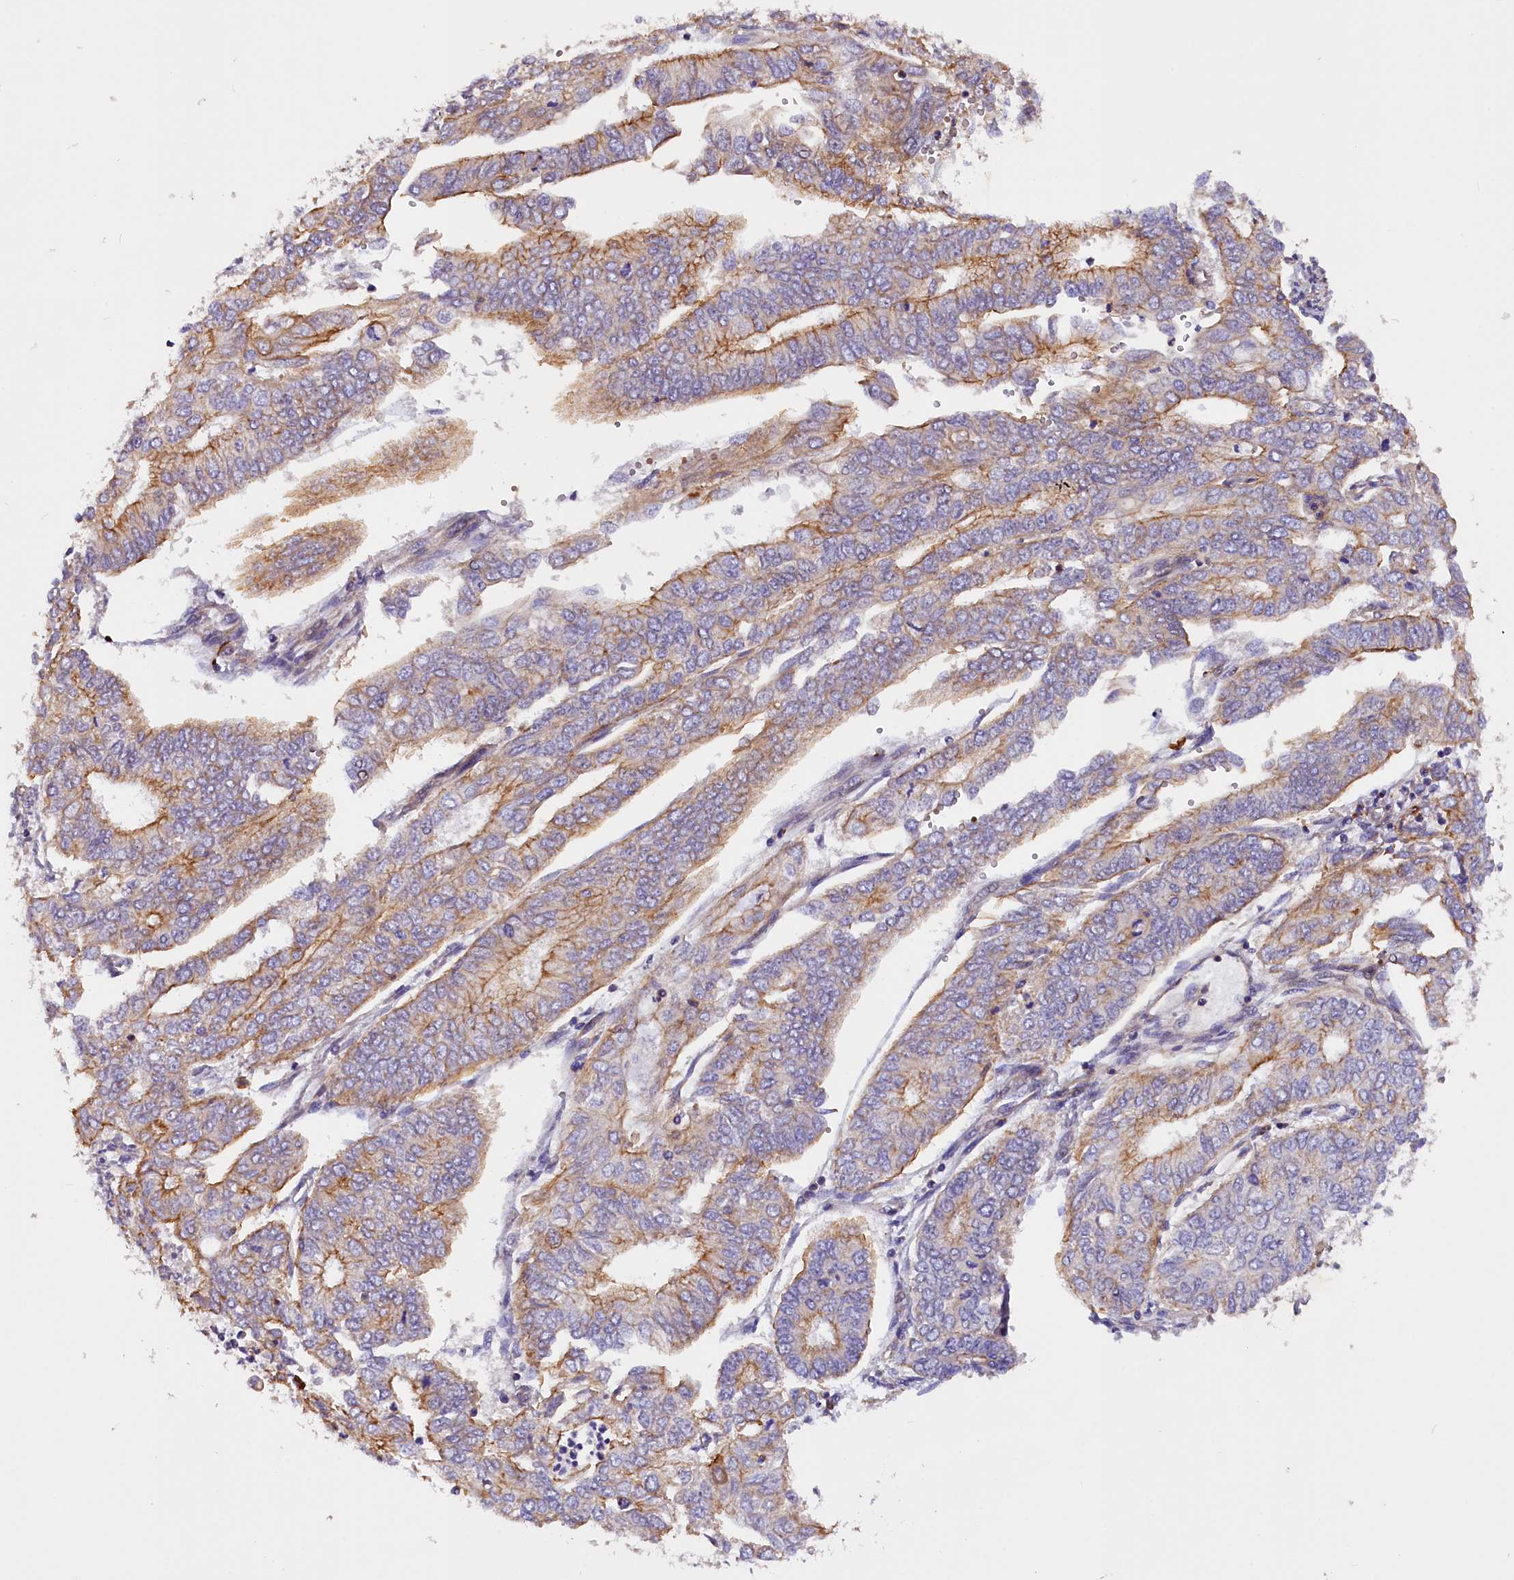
{"staining": {"intensity": "moderate", "quantity": "<25%", "location": "cytoplasmic/membranous"}, "tissue": "endometrial cancer", "cell_type": "Tumor cells", "image_type": "cancer", "snomed": [{"axis": "morphology", "description": "Adenocarcinoma, NOS"}, {"axis": "topography", "description": "Endometrium"}], "caption": "Moderate cytoplasmic/membranous positivity for a protein is appreciated in approximately <25% of tumor cells of adenocarcinoma (endometrial) using immunohistochemistry (IHC).", "gene": "MED20", "patient": {"sex": "female", "age": 68}}